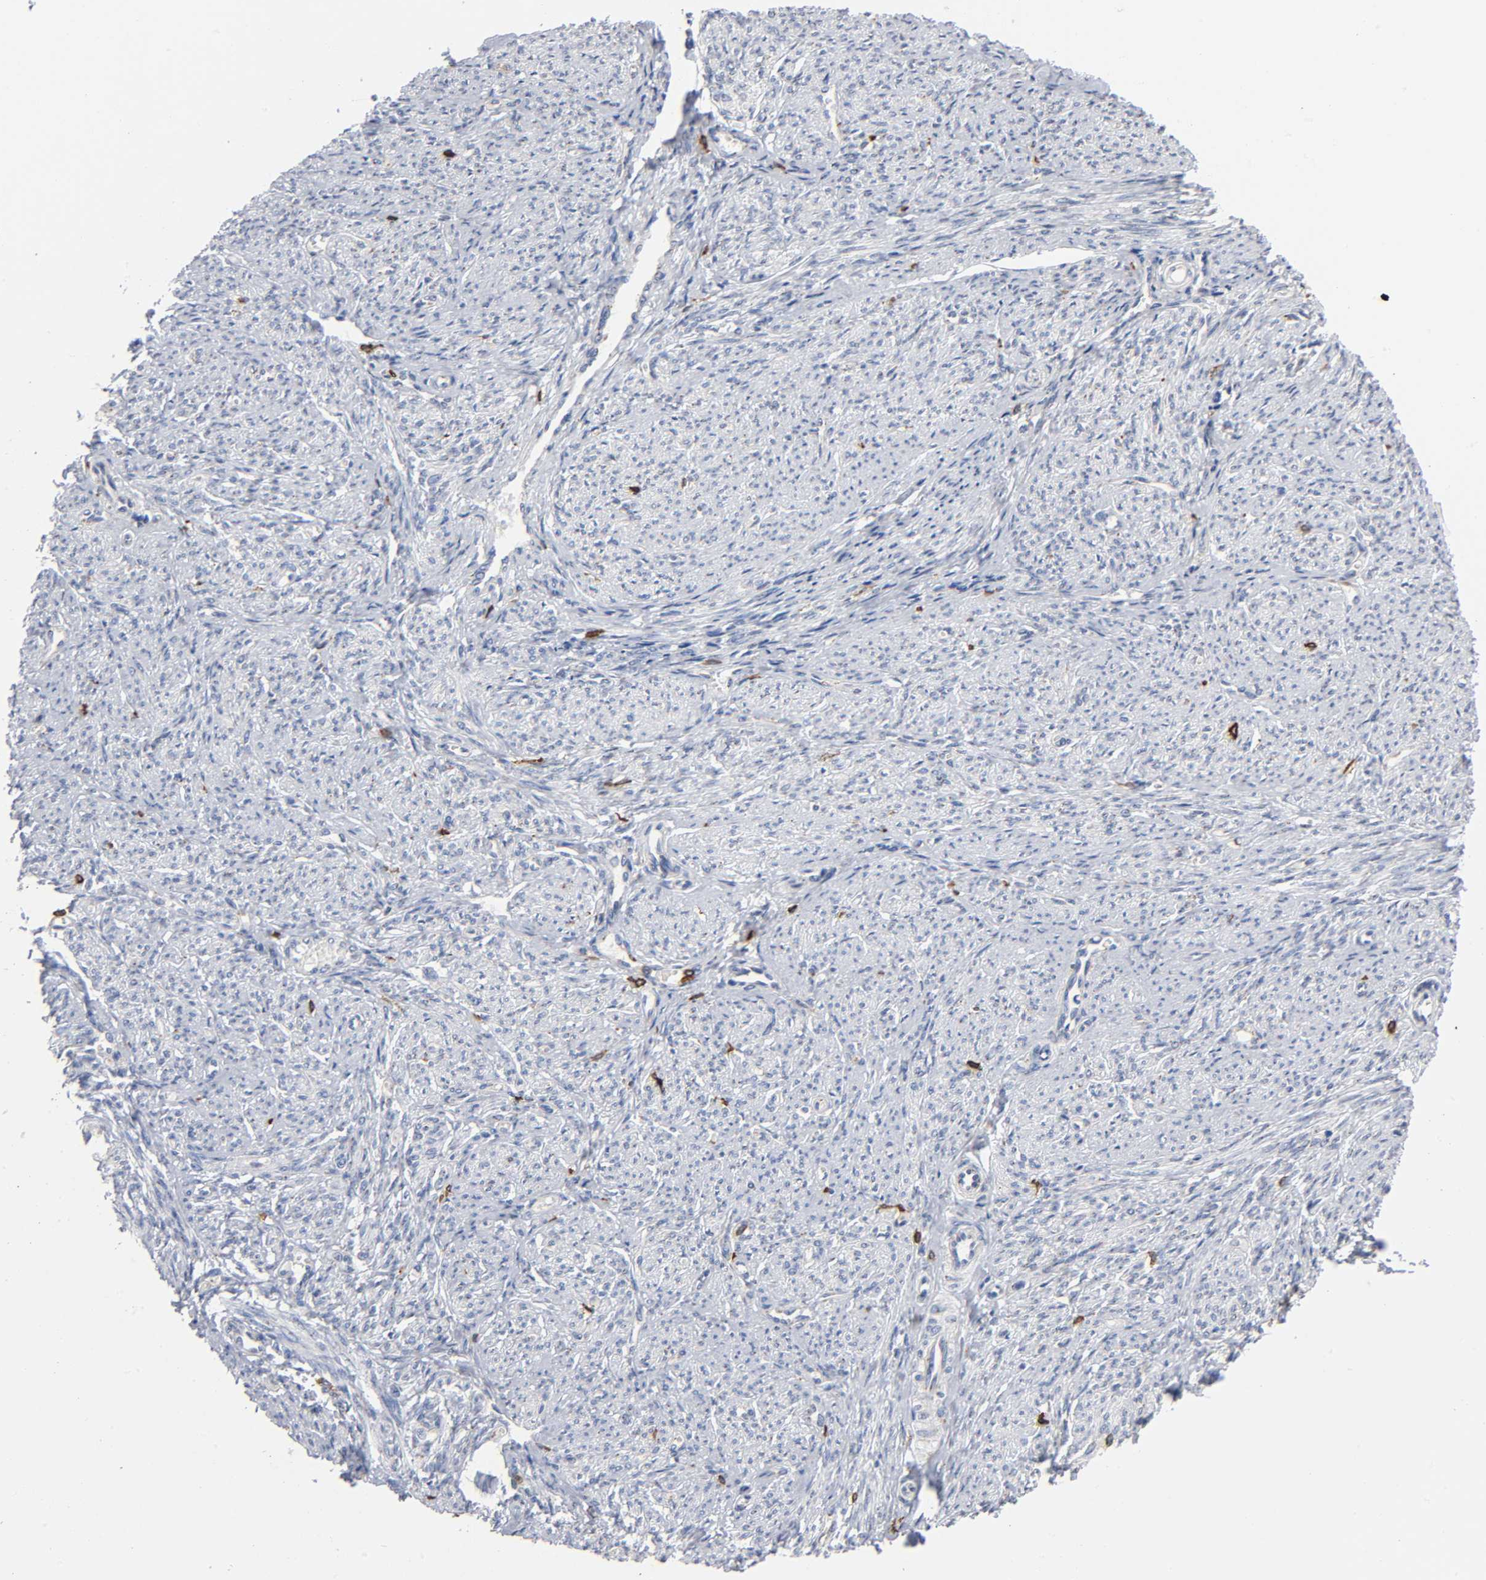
{"staining": {"intensity": "negative", "quantity": "none", "location": "none"}, "tissue": "smooth muscle", "cell_type": "Smooth muscle cells", "image_type": "normal", "snomed": [{"axis": "morphology", "description": "Normal tissue, NOS"}, {"axis": "topography", "description": "Smooth muscle"}], "caption": "High power microscopy micrograph of an immunohistochemistry photomicrograph of benign smooth muscle, revealing no significant staining in smooth muscle cells. (DAB immunohistochemistry visualized using brightfield microscopy, high magnification).", "gene": "CAPN10", "patient": {"sex": "female", "age": 65}}